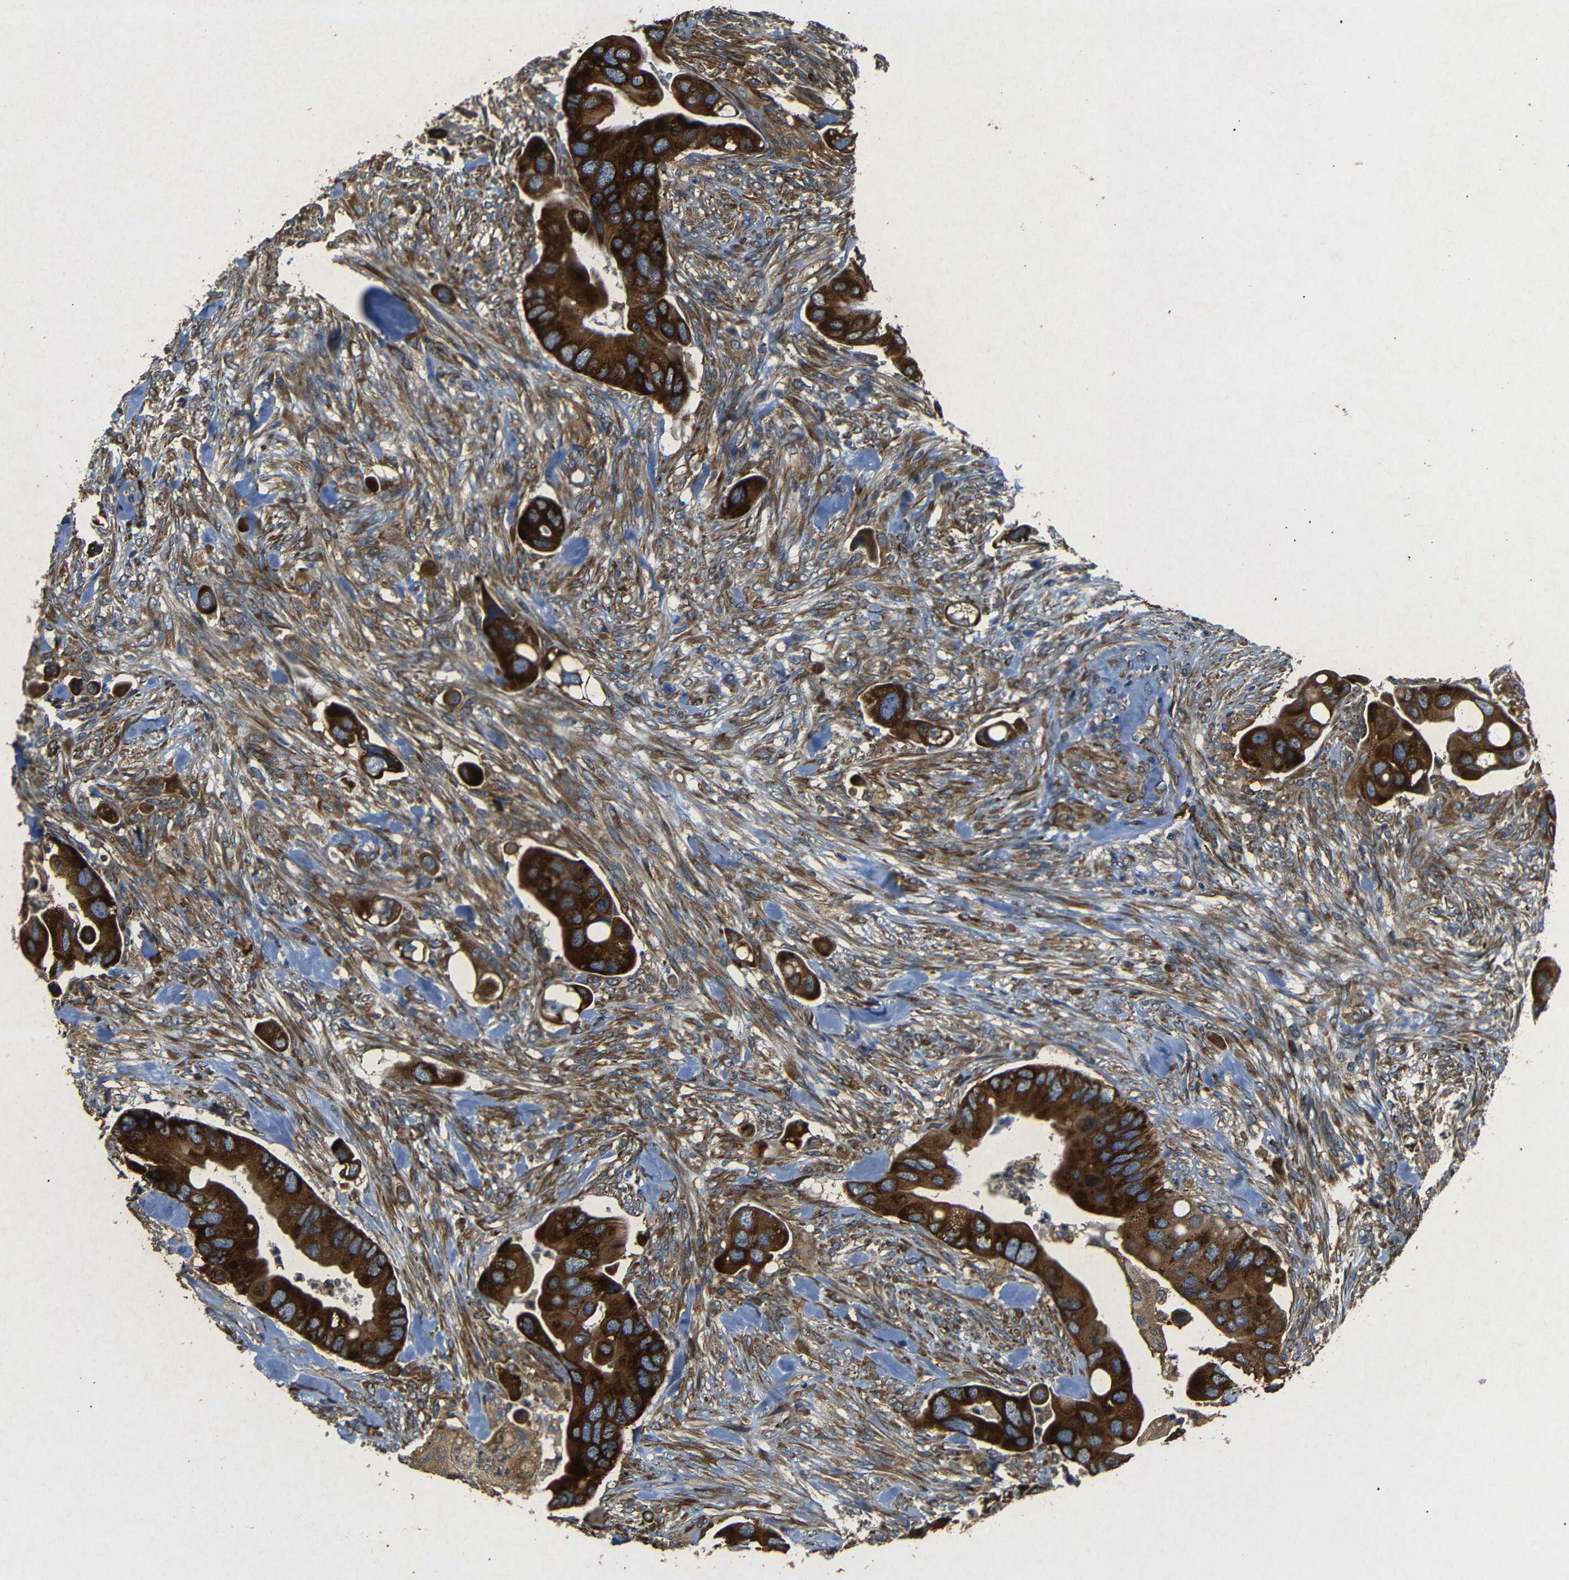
{"staining": {"intensity": "strong", "quantity": ">75%", "location": "cytoplasmic/membranous"}, "tissue": "colorectal cancer", "cell_type": "Tumor cells", "image_type": "cancer", "snomed": [{"axis": "morphology", "description": "Adenocarcinoma, NOS"}, {"axis": "topography", "description": "Rectum"}], "caption": "Human colorectal cancer stained with a protein marker demonstrates strong staining in tumor cells.", "gene": "BTF3", "patient": {"sex": "female", "age": 57}}